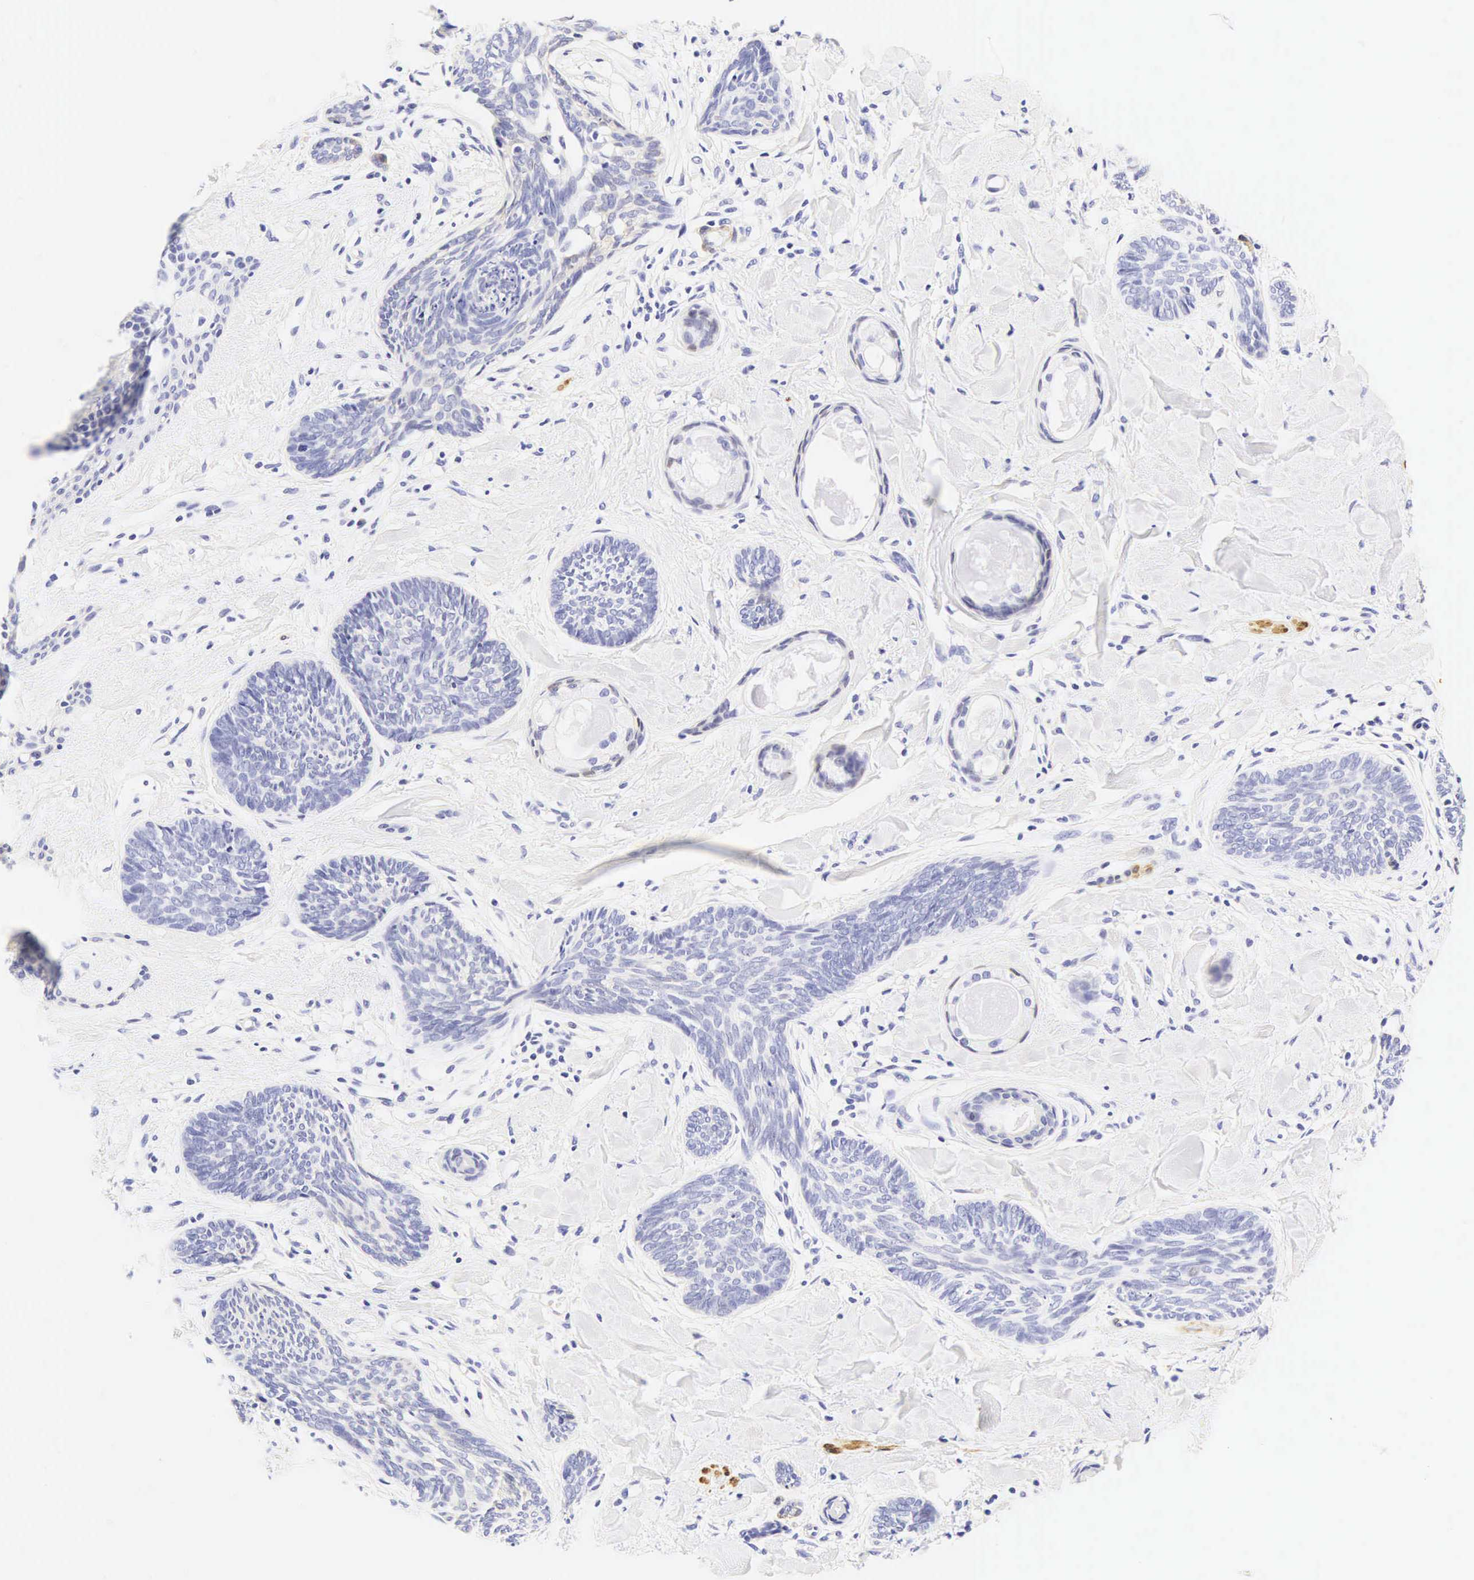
{"staining": {"intensity": "negative", "quantity": "none", "location": "none"}, "tissue": "skin cancer", "cell_type": "Tumor cells", "image_type": "cancer", "snomed": [{"axis": "morphology", "description": "Basal cell carcinoma"}, {"axis": "topography", "description": "Skin"}], "caption": "DAB immunohistochemical staining of skin cancer displays no significant expression in tumor cells.", "gene": "CNN1", "patient": {"sex": "female", "age": 81}}